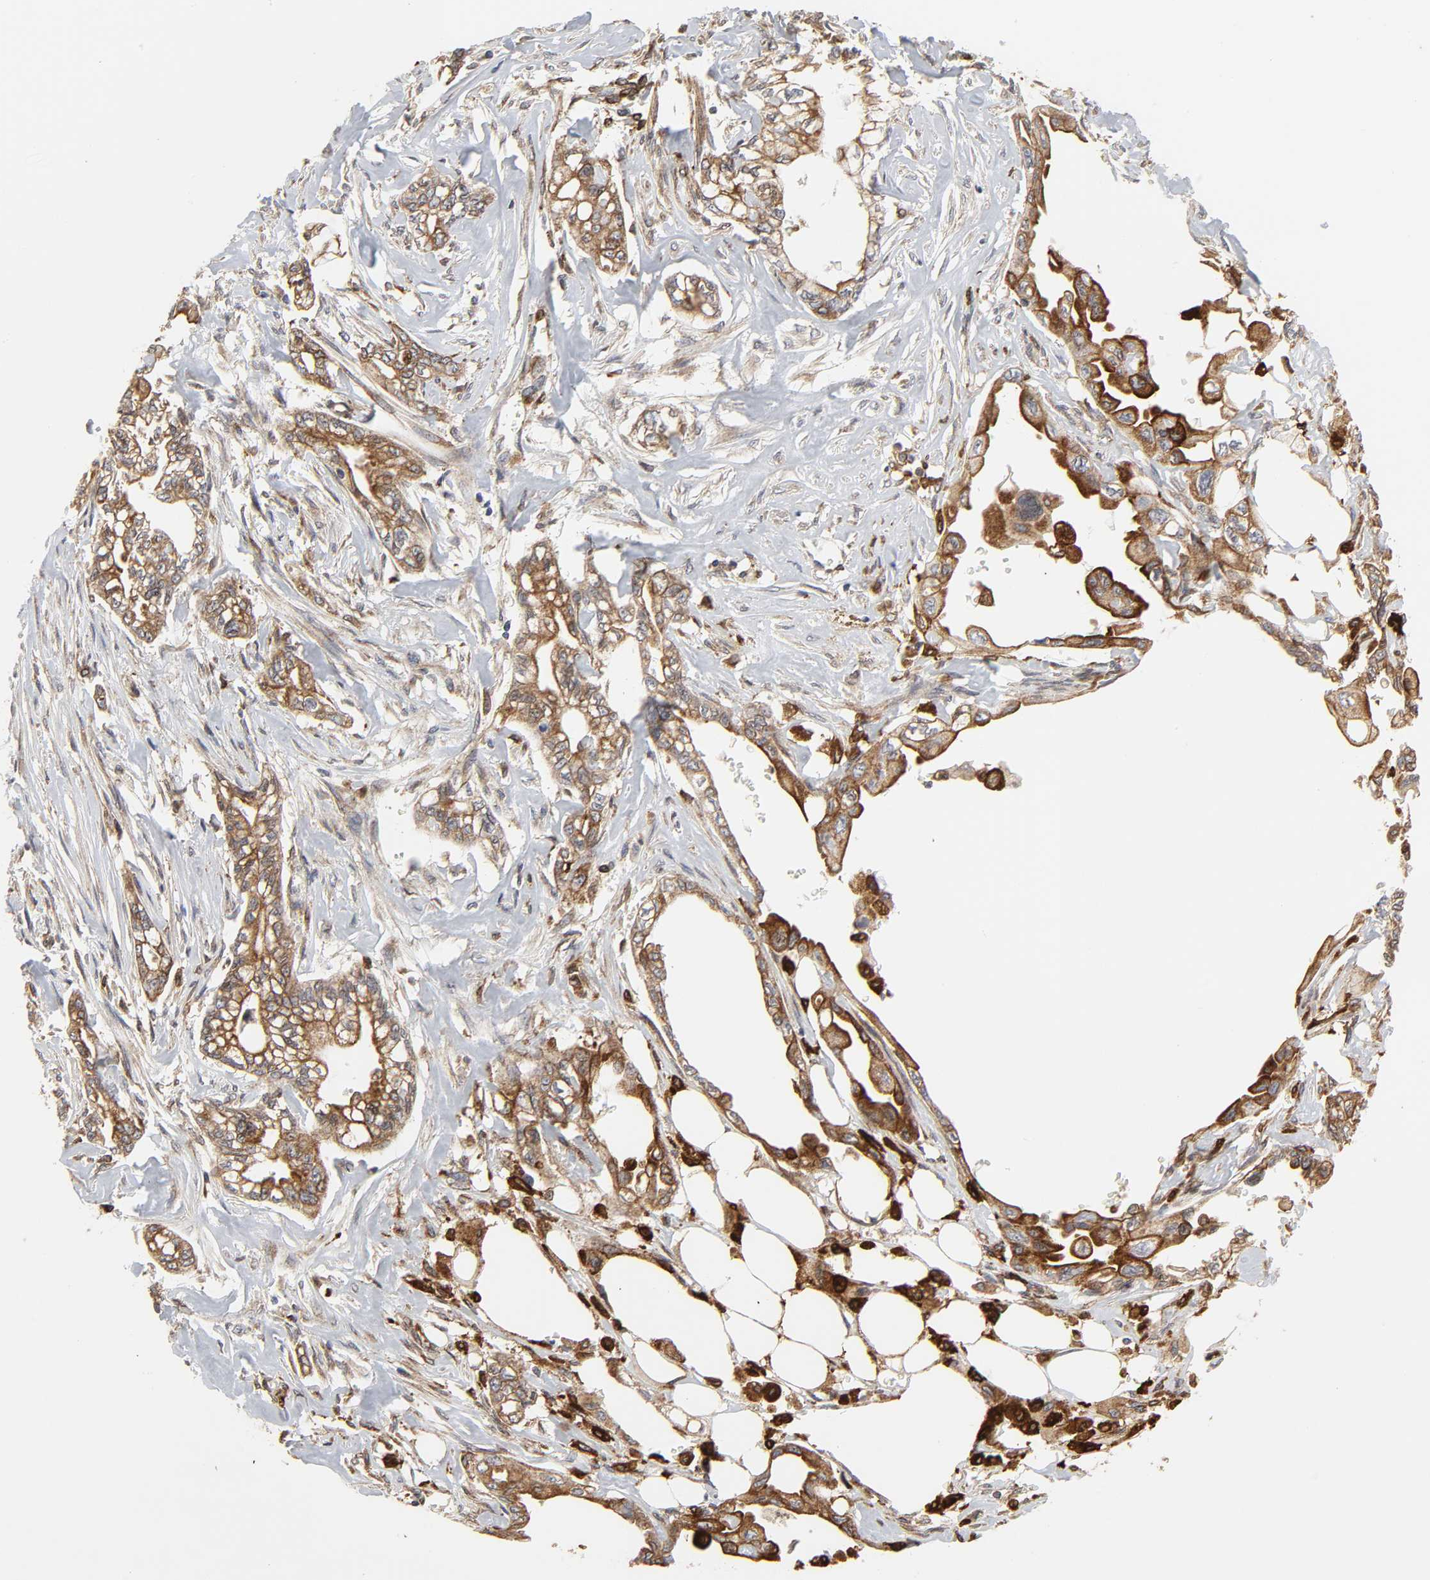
{"staining": {"intensity": "strong", "quantity": ">75%", "location": "cytoplasmic/membranous"}, "tissue": "pancreatic cancer", "cell_type": "Tumor cells", "image_type": "cancer", "snomed": [{"axis": "morphology", "description": "Normal tissue, NOS"}, {"axis": "topography", "description": "Pancreas"}], "caption": "A high amount of strong cytoplasmic/membranous positivity is present in approximately >75% of tumor cells in pancreatic cancer tissue.", "gene": "POR", "patient": {"sex": "male", "age": 42}}